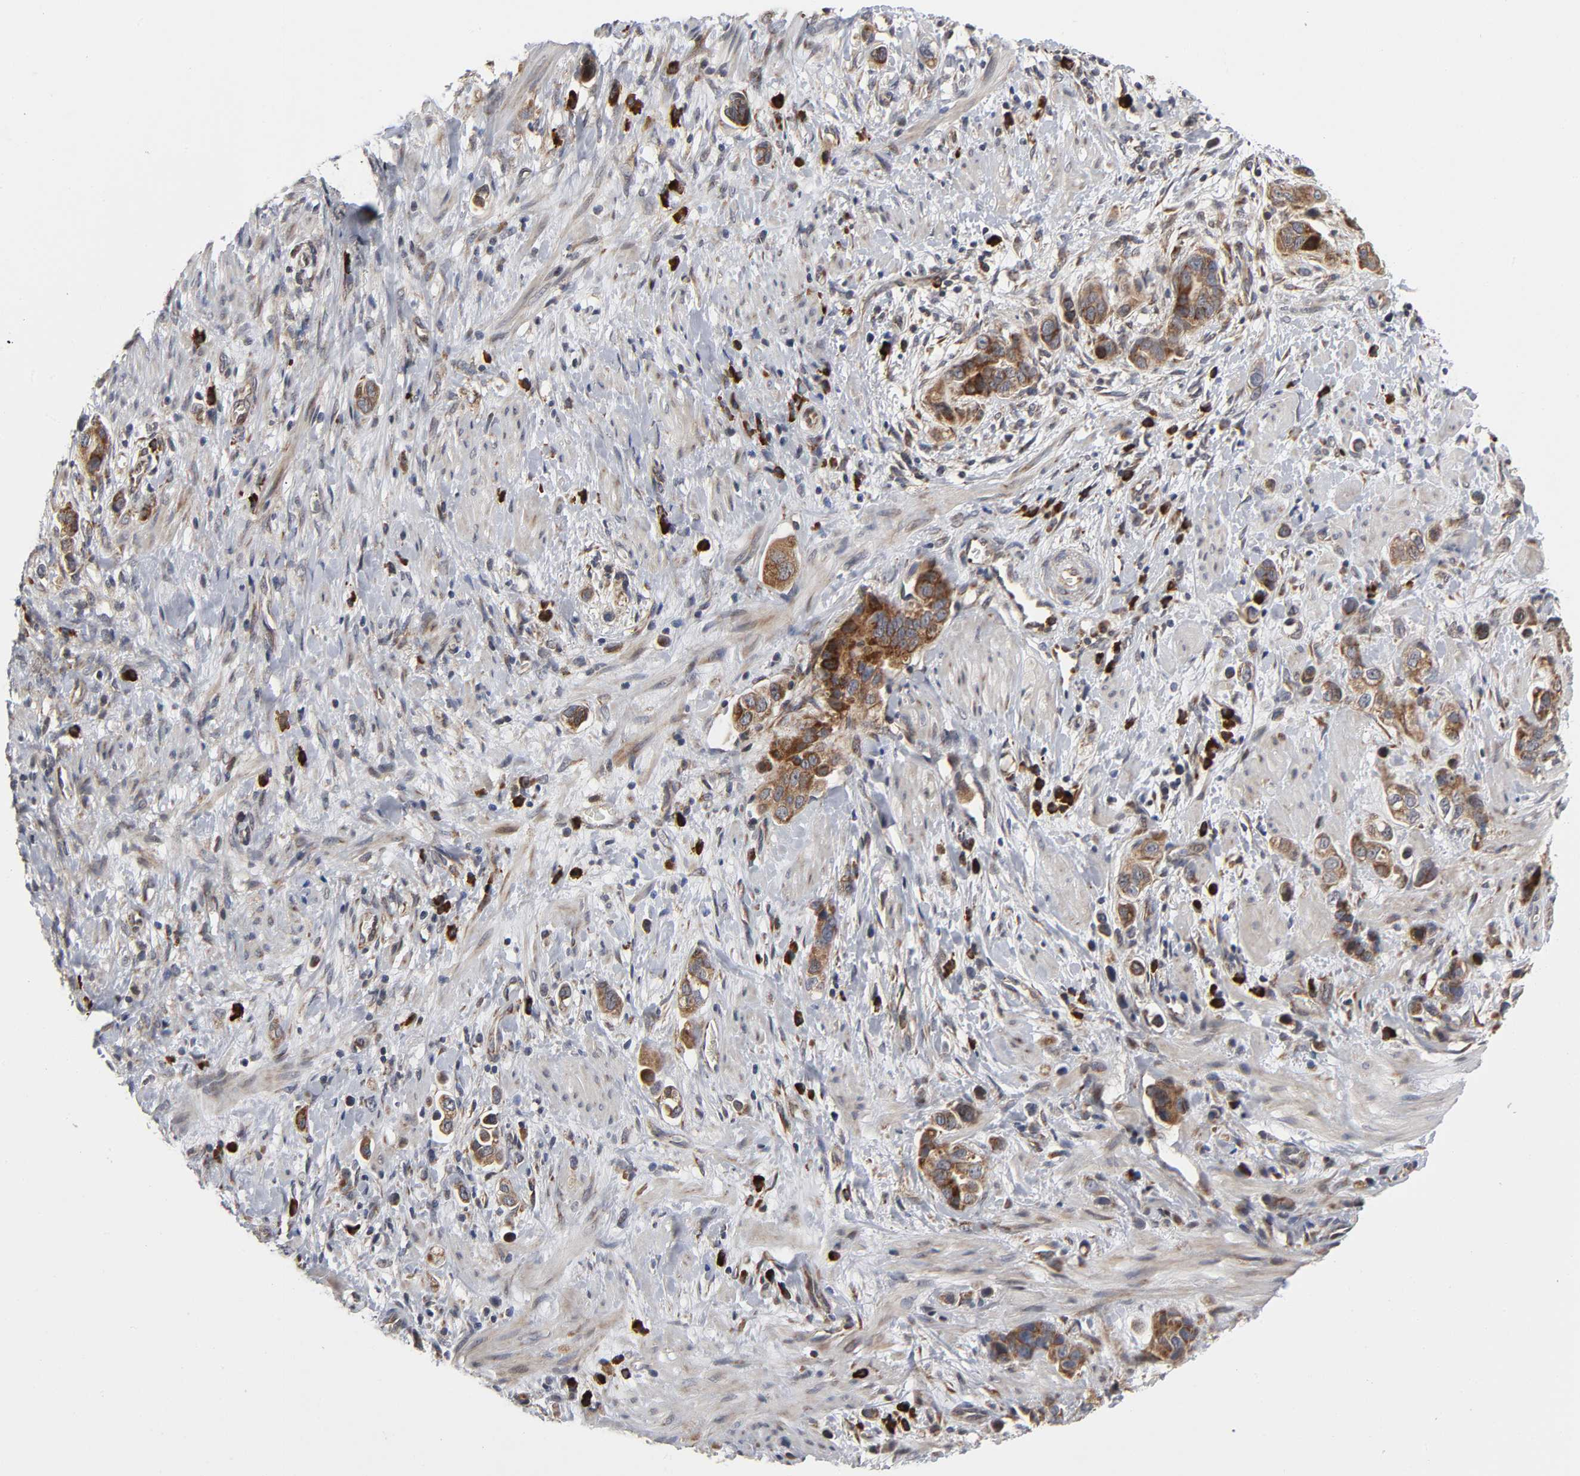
{"staining": {"intensity": "strong", "quantity": ">75%", "location": "cytoplasmic/membranous"}, "tissue": "stomach cancer", "cell_type": "Tumor cells", "image_type": "cancer", "snomed": [{"axis": "morphology", "description": "Adenocarcinoma, NOS"}, {"axis": "topography", "description": "Stomach, lower"}], "caption": "Protein expression analysis of human stomach adenocarcinoma reveals strong cytoplasmic/membranous staining in approximately >75% of tumor cells.", "gene": "SLC30A9", "patient": {"sex": "female", "age": 93}}